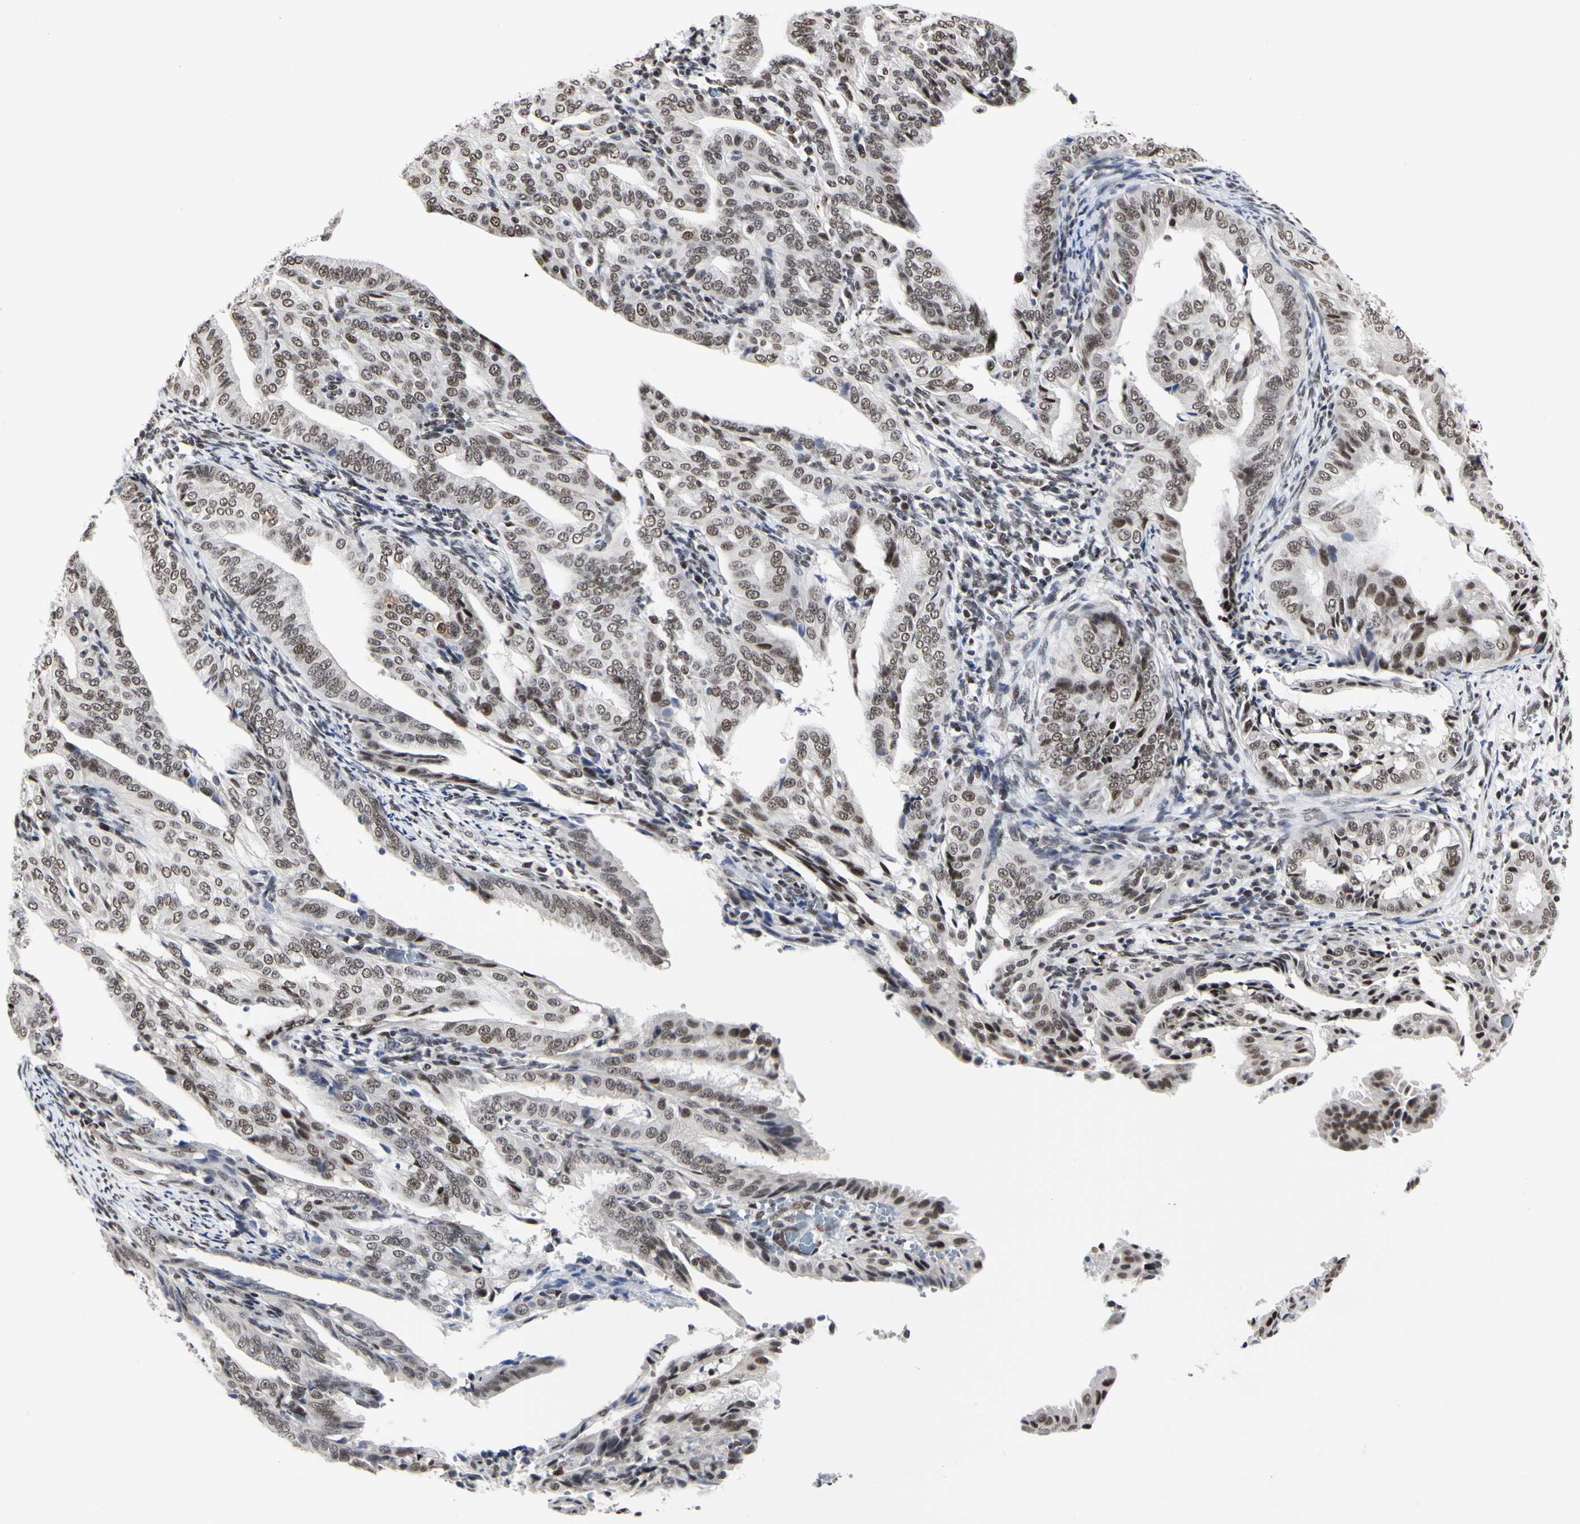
{"staining": {"intensity": "moderate", "quantity": ">75%", "location": "nuclear"}, "tissue": "endometrial cancer", "cell_type": "Tumor cells", "image_type": "cancer", "snomed": [{"axis": "morphology", "description": "Adenocarcinoma, NOS"}, {"axis": "topography", "description": "Endometrium"}], "caption": "IHC of endometrial cancer shows medium levels of moderate nuclear expression in about >75% of tumor cells. The protein is shown in brown color, while the nuclei are stained blue.", "gene": "PRMT3", "patient": {"sex": "female", "age": 58}}